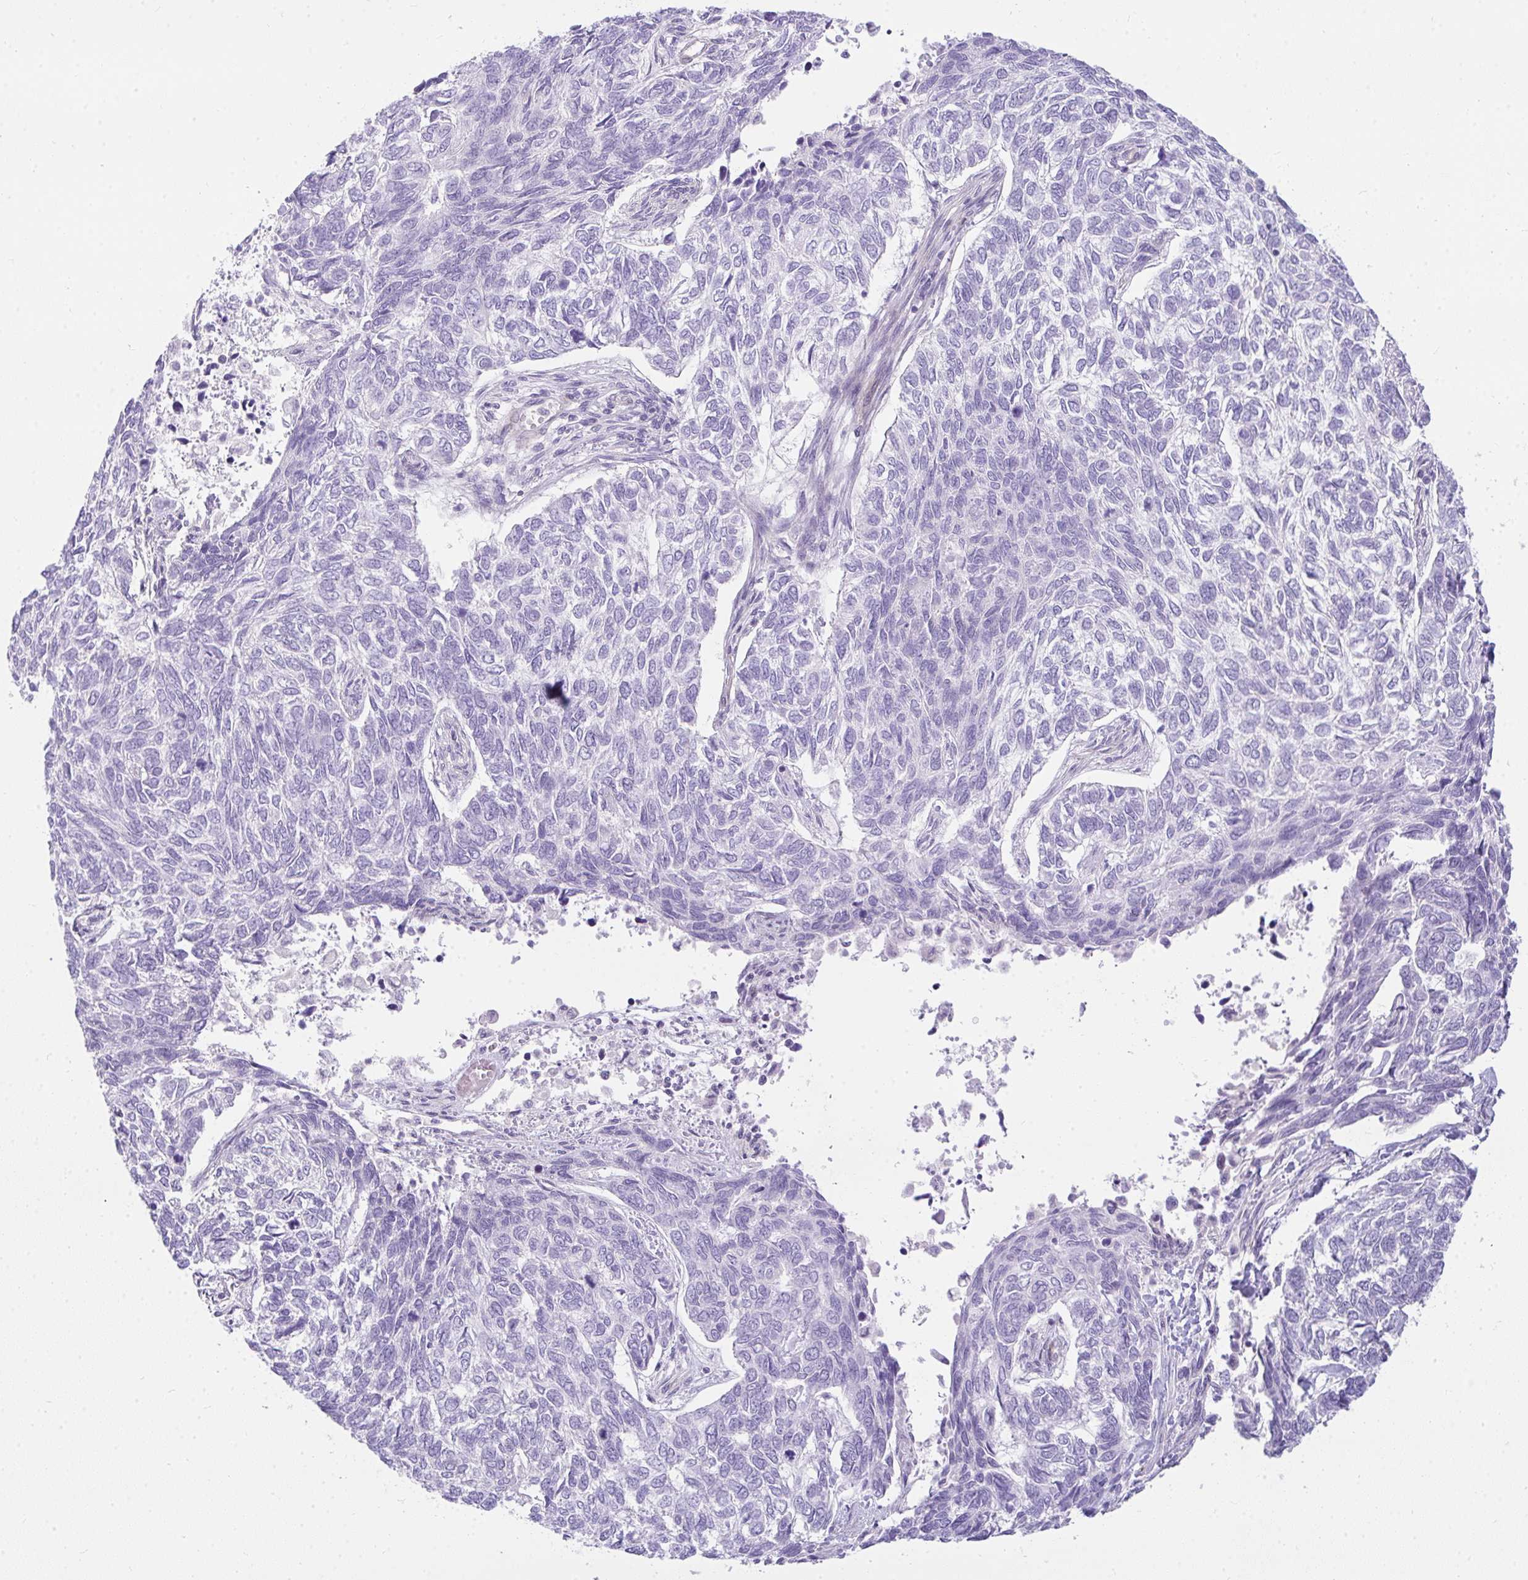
{"staining": {"intensity": "negative", "quantity": "none", "location": "none"}, "tissue": "skin cancer", "cell_type": "Tumor cells", "image_type": "cancer", "snomed": [{"axis": "morphology", "description": "Basal cell carcinoma"}, {"axis": "topography", "description": "Skin"}], "caption": "IHC micrograph of skin cancer stained for a protein (brown), which shows no expression in tumor cells.", "gene": "CDRT15", "patient": {"sex": "female", "age": 65}}